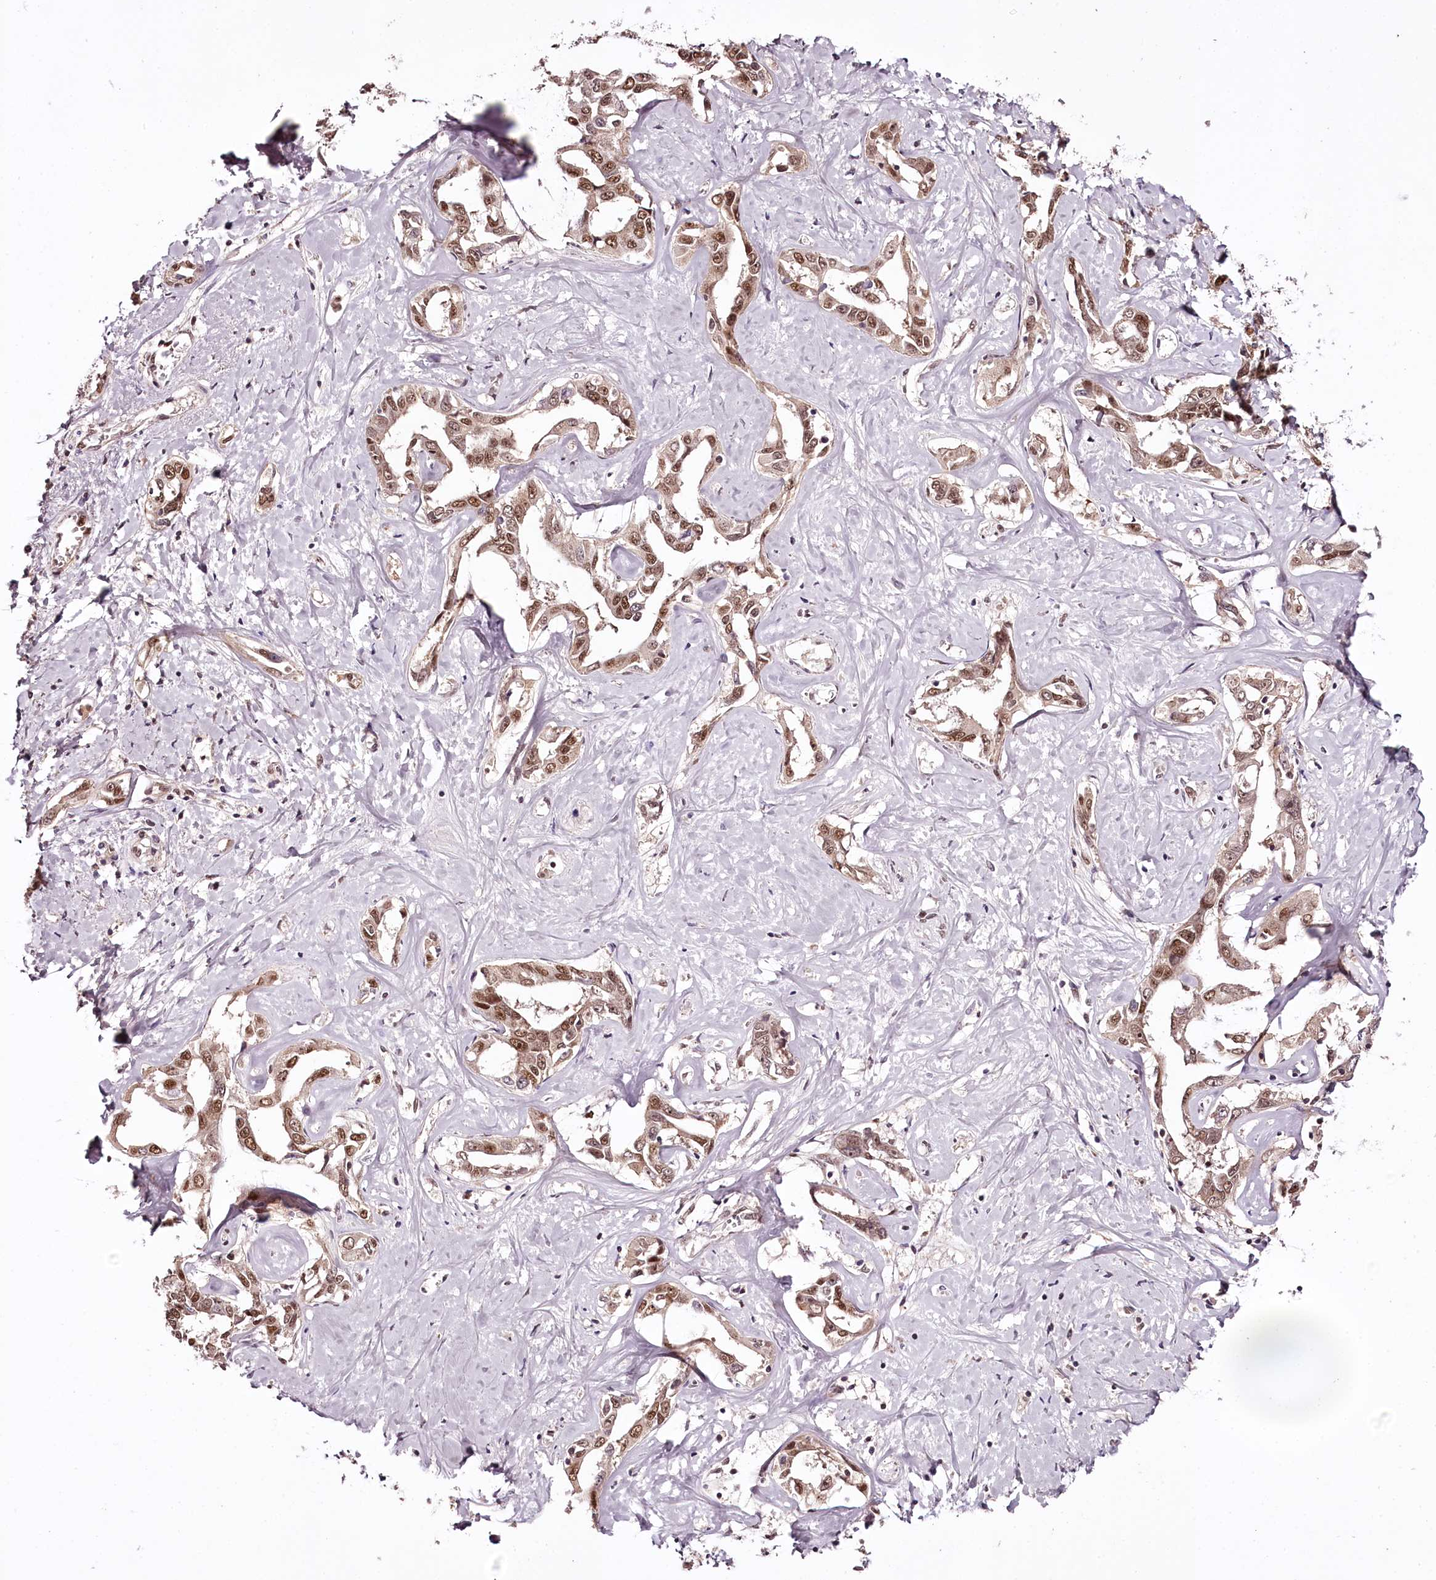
{"staining": {"intensity": "moderate", "quantity": ">75%", "location": "cytoplasmic/membranous,nuclear"}, "tissue": "liver cancer", "cell_type": "Tumor cells", "image_type": "cancer", "snomed": [{"axis": "morphology", "description": "Cholangiocarcinoma"}, {"axis": "topography", "description": "Liver"}], "caption": "There is medium levels of moderate cytoplasmic/membranous and nuclear positivity in tumor cells of liver cancer, as demonstrated by immunohistochemical staining (brown color).", "gene": "TTC33", "patient": {"sex": "male", "age": 59}}